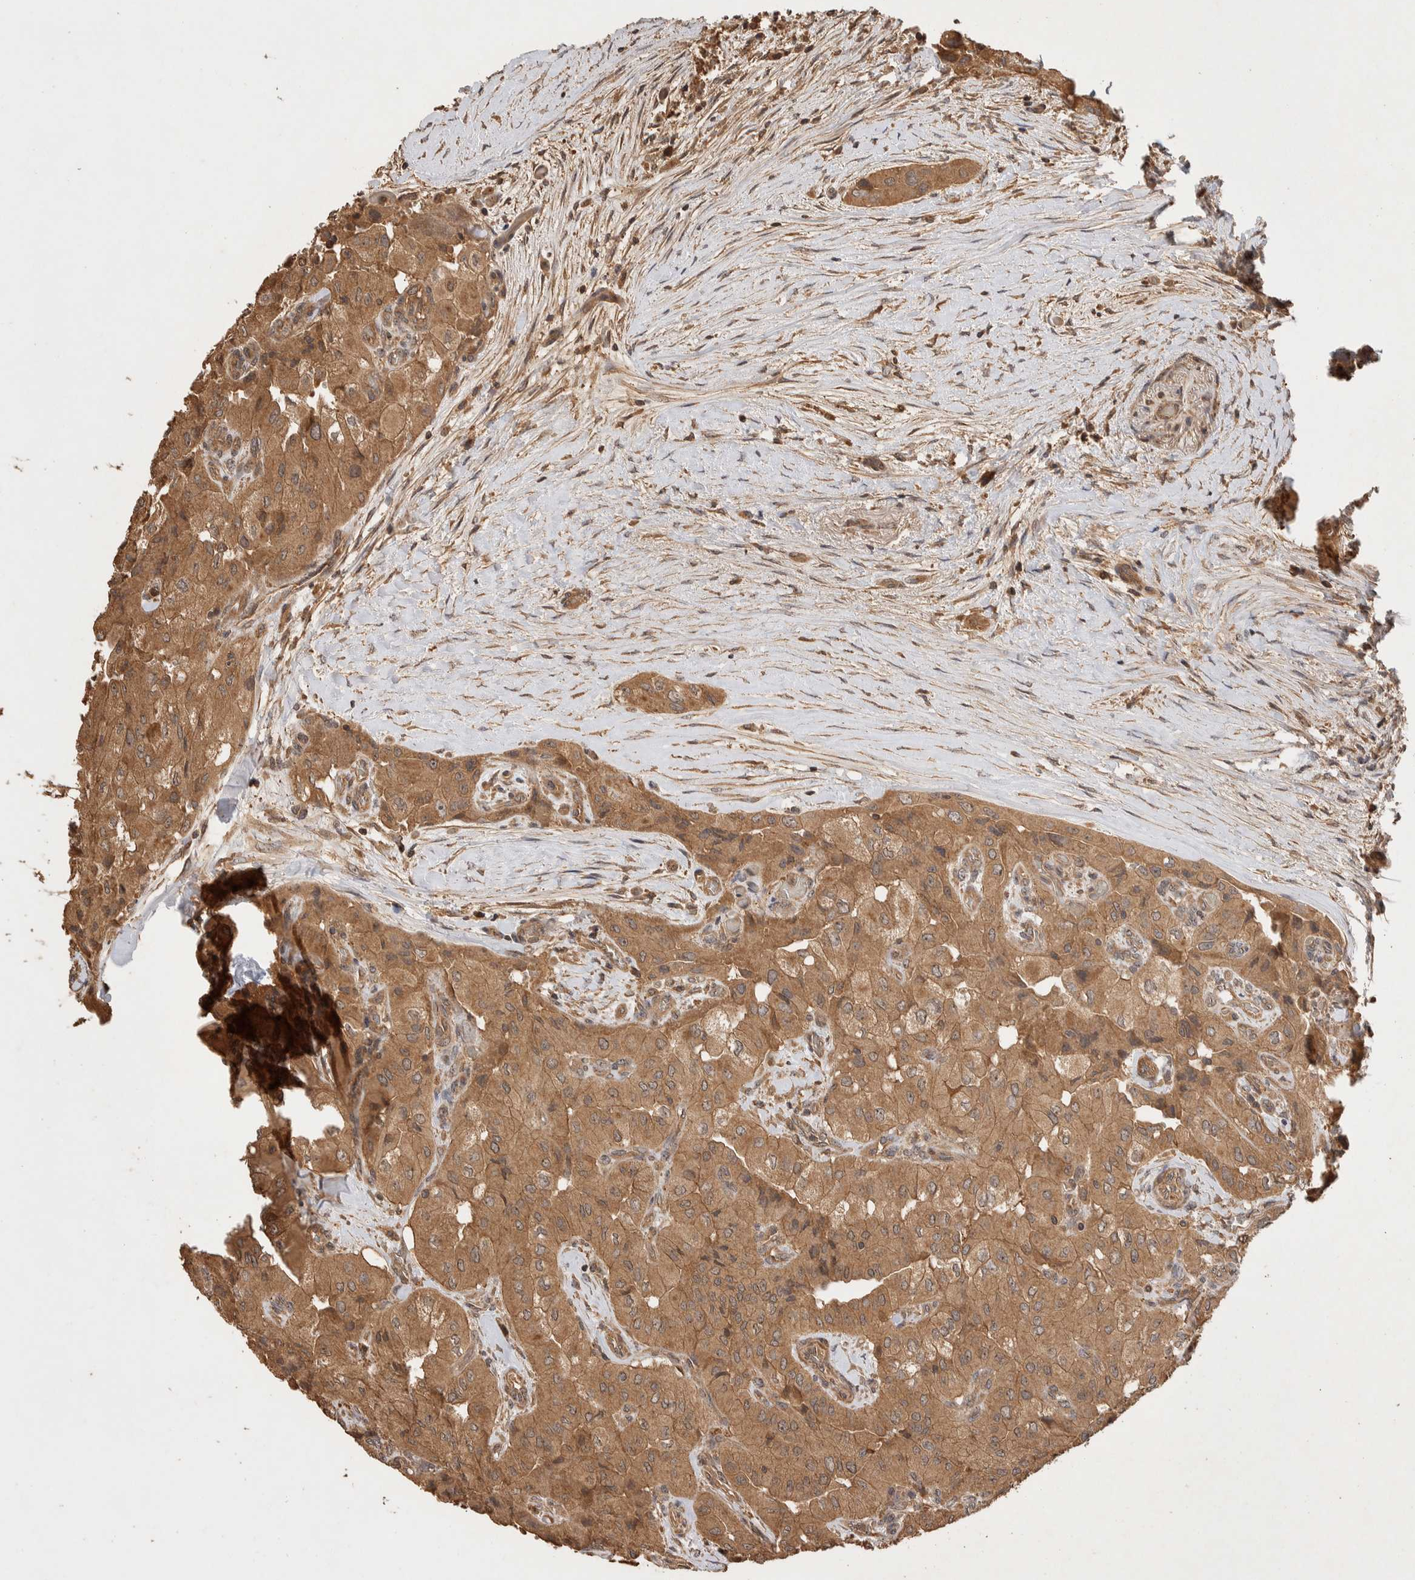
{"staining": {"intensity": "moderate", "quantity": ">75%", "location": "cytoplasmic/membranous"}, "tissue": "thyroid cancer", "cell_type": "Tumor cells", "image_type": "cancer", "snomed": [{"axis": "morphology", "description": "Papillary adenocarcinoma, NOS"}, {"axis": "topography", "description": "Thyroid gland"}], "caption": "This histopathology image reveals immunohistochemistry staining of papillary adenocarcinoma (thyroid), with medium moderate cytoplasmic/membranous expression in about >75% of tumor cells.", "gene": "NSMAF", "patient": {"sex": "female", "age": 59}}